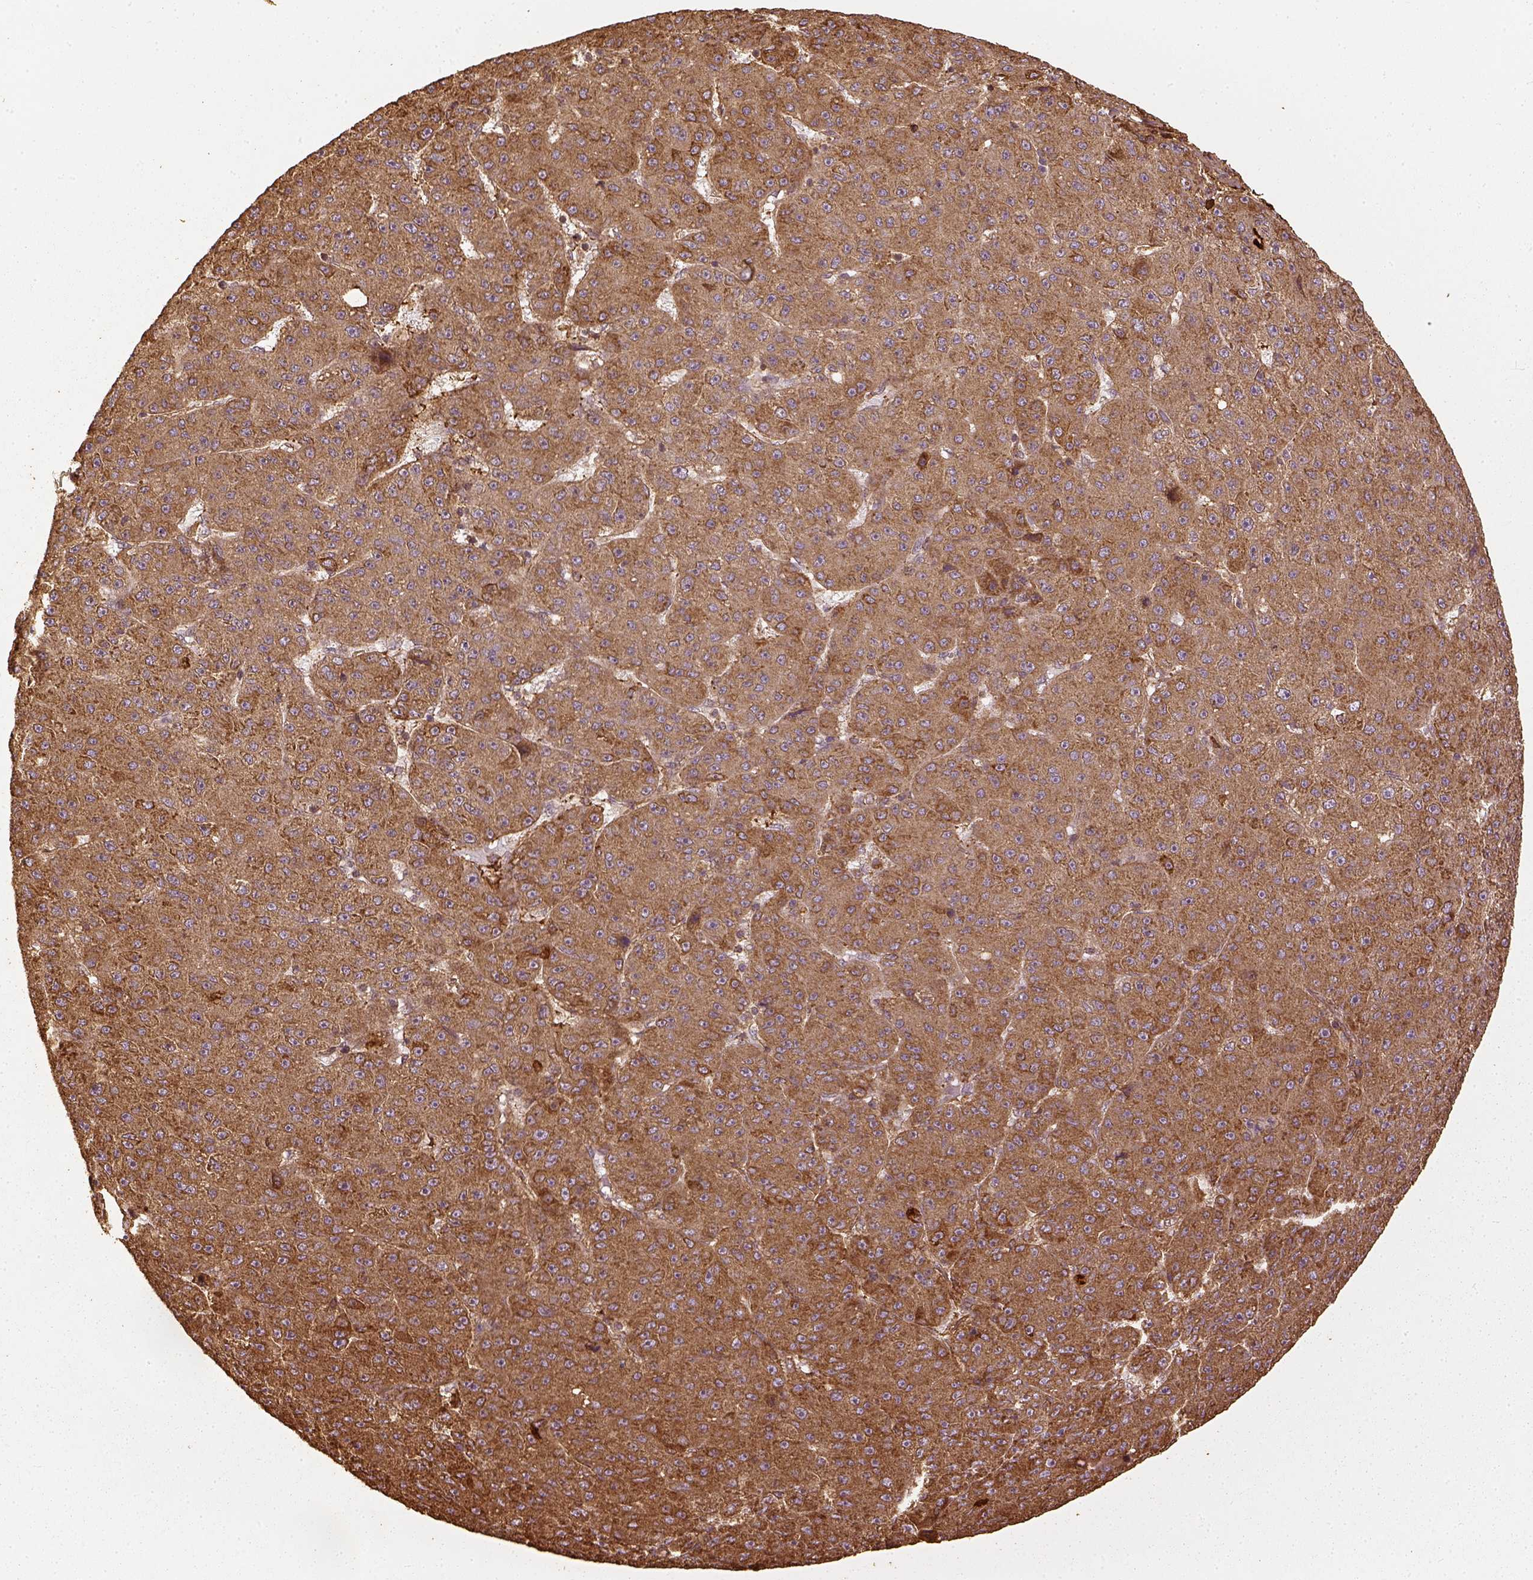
{"staining": {"intensity": "moderate", "quantity": ">75%", "location": "cytoplasmic/membranous"}, "tissue": "liver cancer", "cell_type": "Tumor cells", "image_type": "cancer", "snomed": [{"axis": "morphology", "description": "Carcinoma, Hepatocellular, NOS"}, {"axis": "topography", "description": "Liver"}], "caption": "Liver cancer (hepatocellular carcinoma) stained with a brown dye demonstrates moderate cytoplasmic/membranous positive staining in about >75% of tumor cells.", "gene": "VEGFA", "patient": {"sex": "male", "age": 67}}